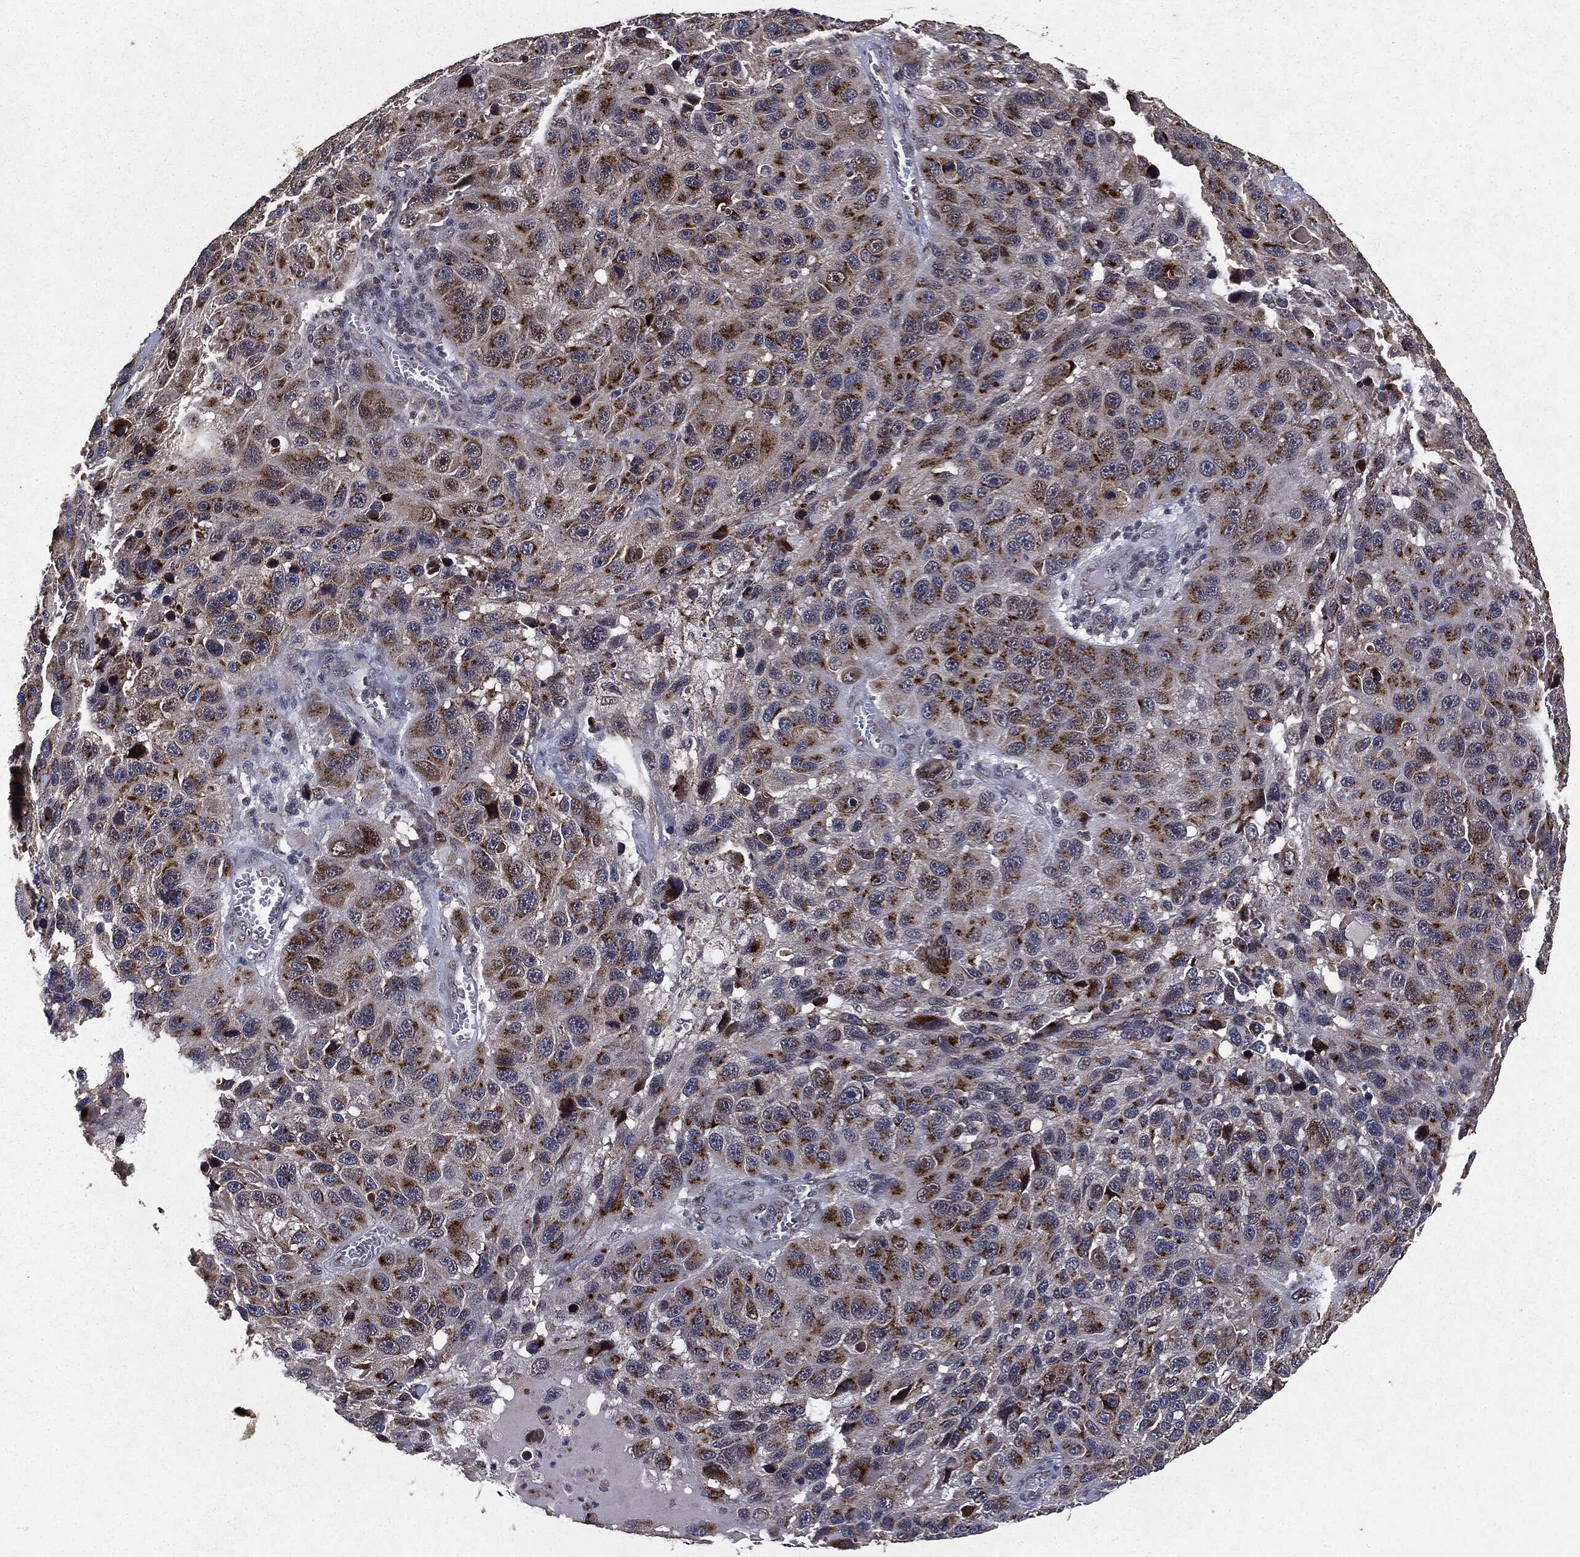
{"staining": {"intensity": "strong", "quantity": ">75%", "location": "cytoplasmic/membranous"}, "tissue": "melanoma", "cell_type": "Tumor cells", "image_type": "cancer", "snomed": [{"axis": "morphology", "description": "Malignant melanoma, NOS"}, {"axis": "topography", "description": "Skin"}], "caption": "Malignant melanoma stained with a protein marker reveals strong staining in tumor cells.", "gene": "PLPPR2", "patient": {"sex": "male", "age": 53}}